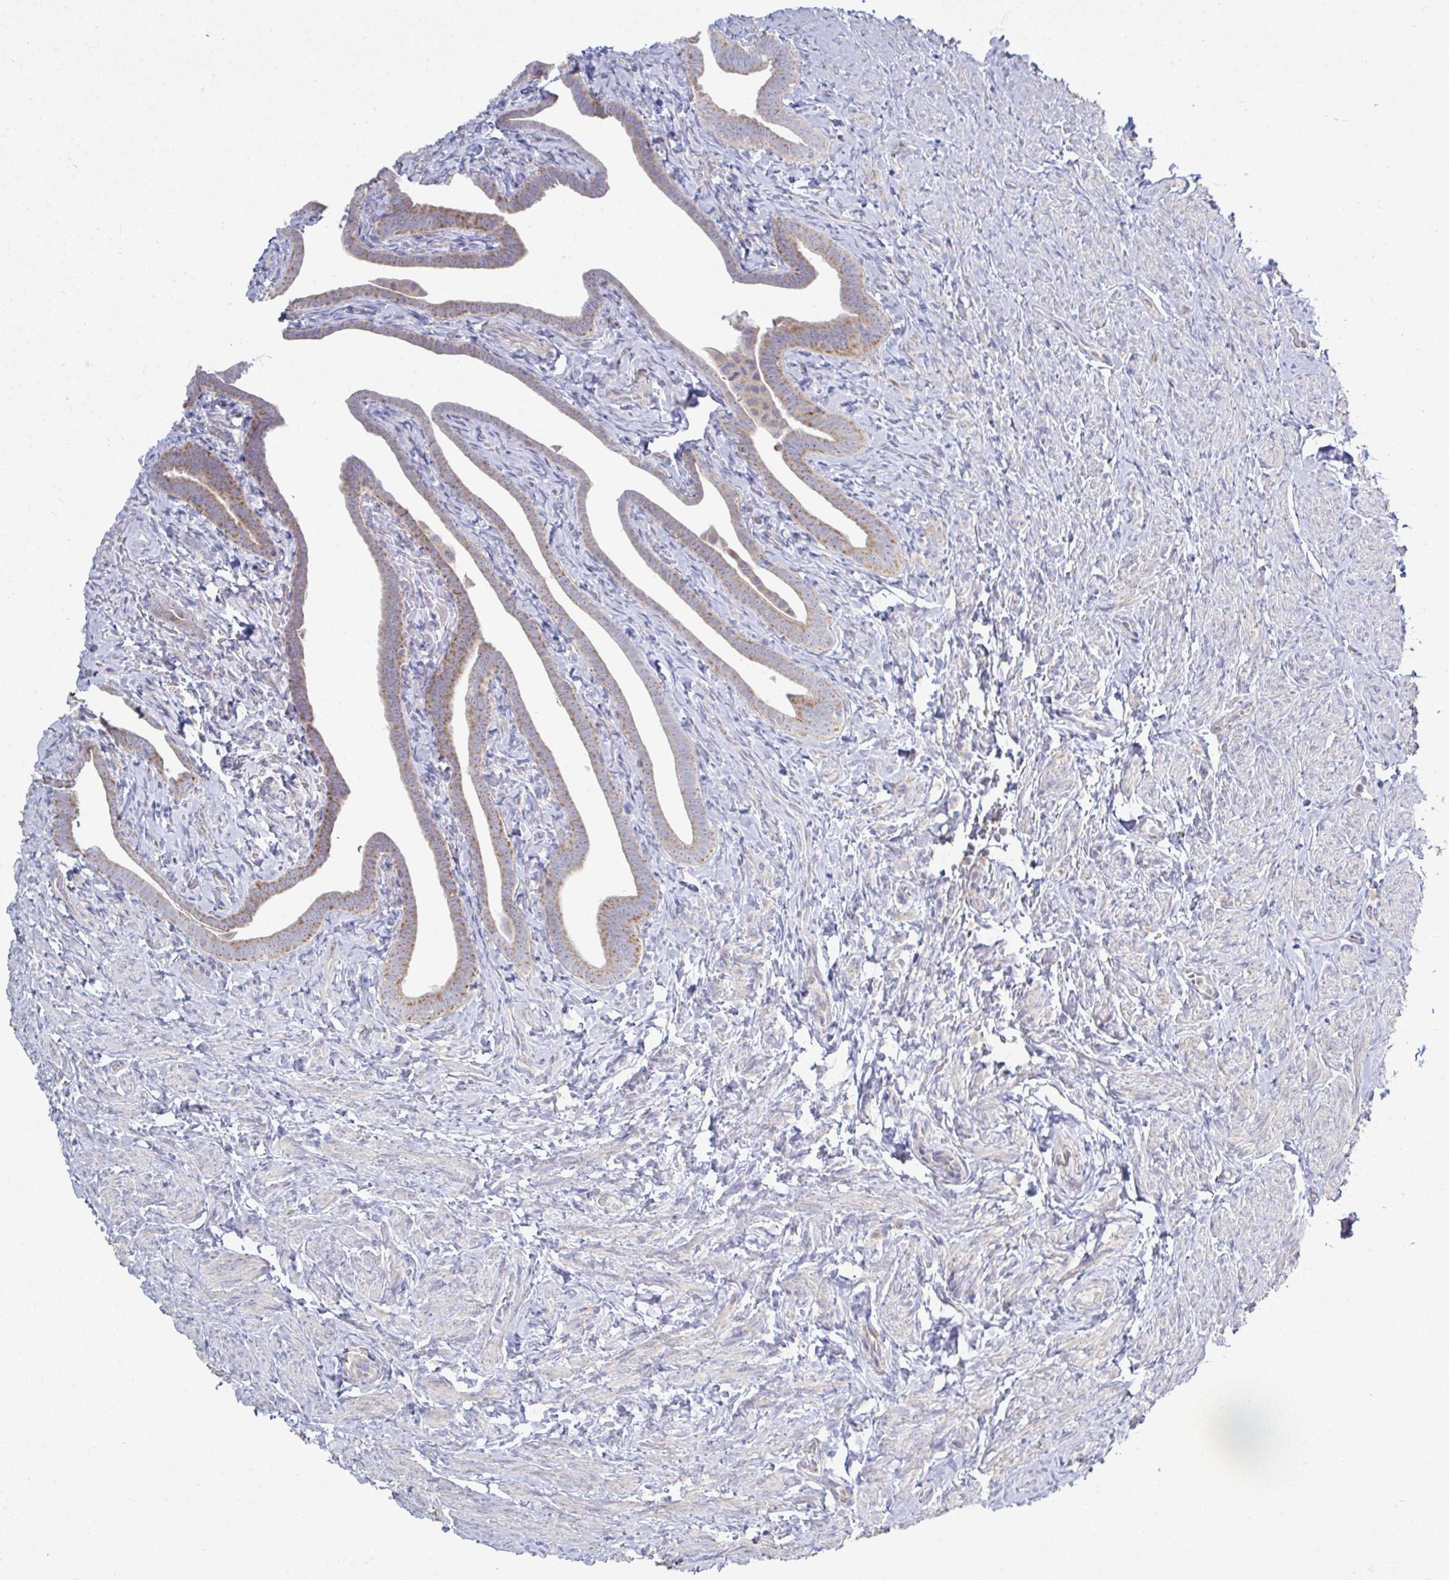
{"staining": {"intensity": "moderate", "quantity": "25%-75%", "location": "cytoplasmic/membranous"}, "tissue": "fallopian tube", "cell_type": "Glandular cells", "image_type": "normal", "snomed": [{"axis": "morphology", "description": "Normal tissue, NOS"}, {"axis": "topography", "description": "Fallopian tube"}], "caption": "An immunohistochemistry photomicrograph of normal tissue is shown. Protein staining in brown labels moderate cytoplasmic/membranous positivity in fallopian tube within glandular cells.", "gene": "NDUFA7", "patient": {"sex": "female", "age": 69}}